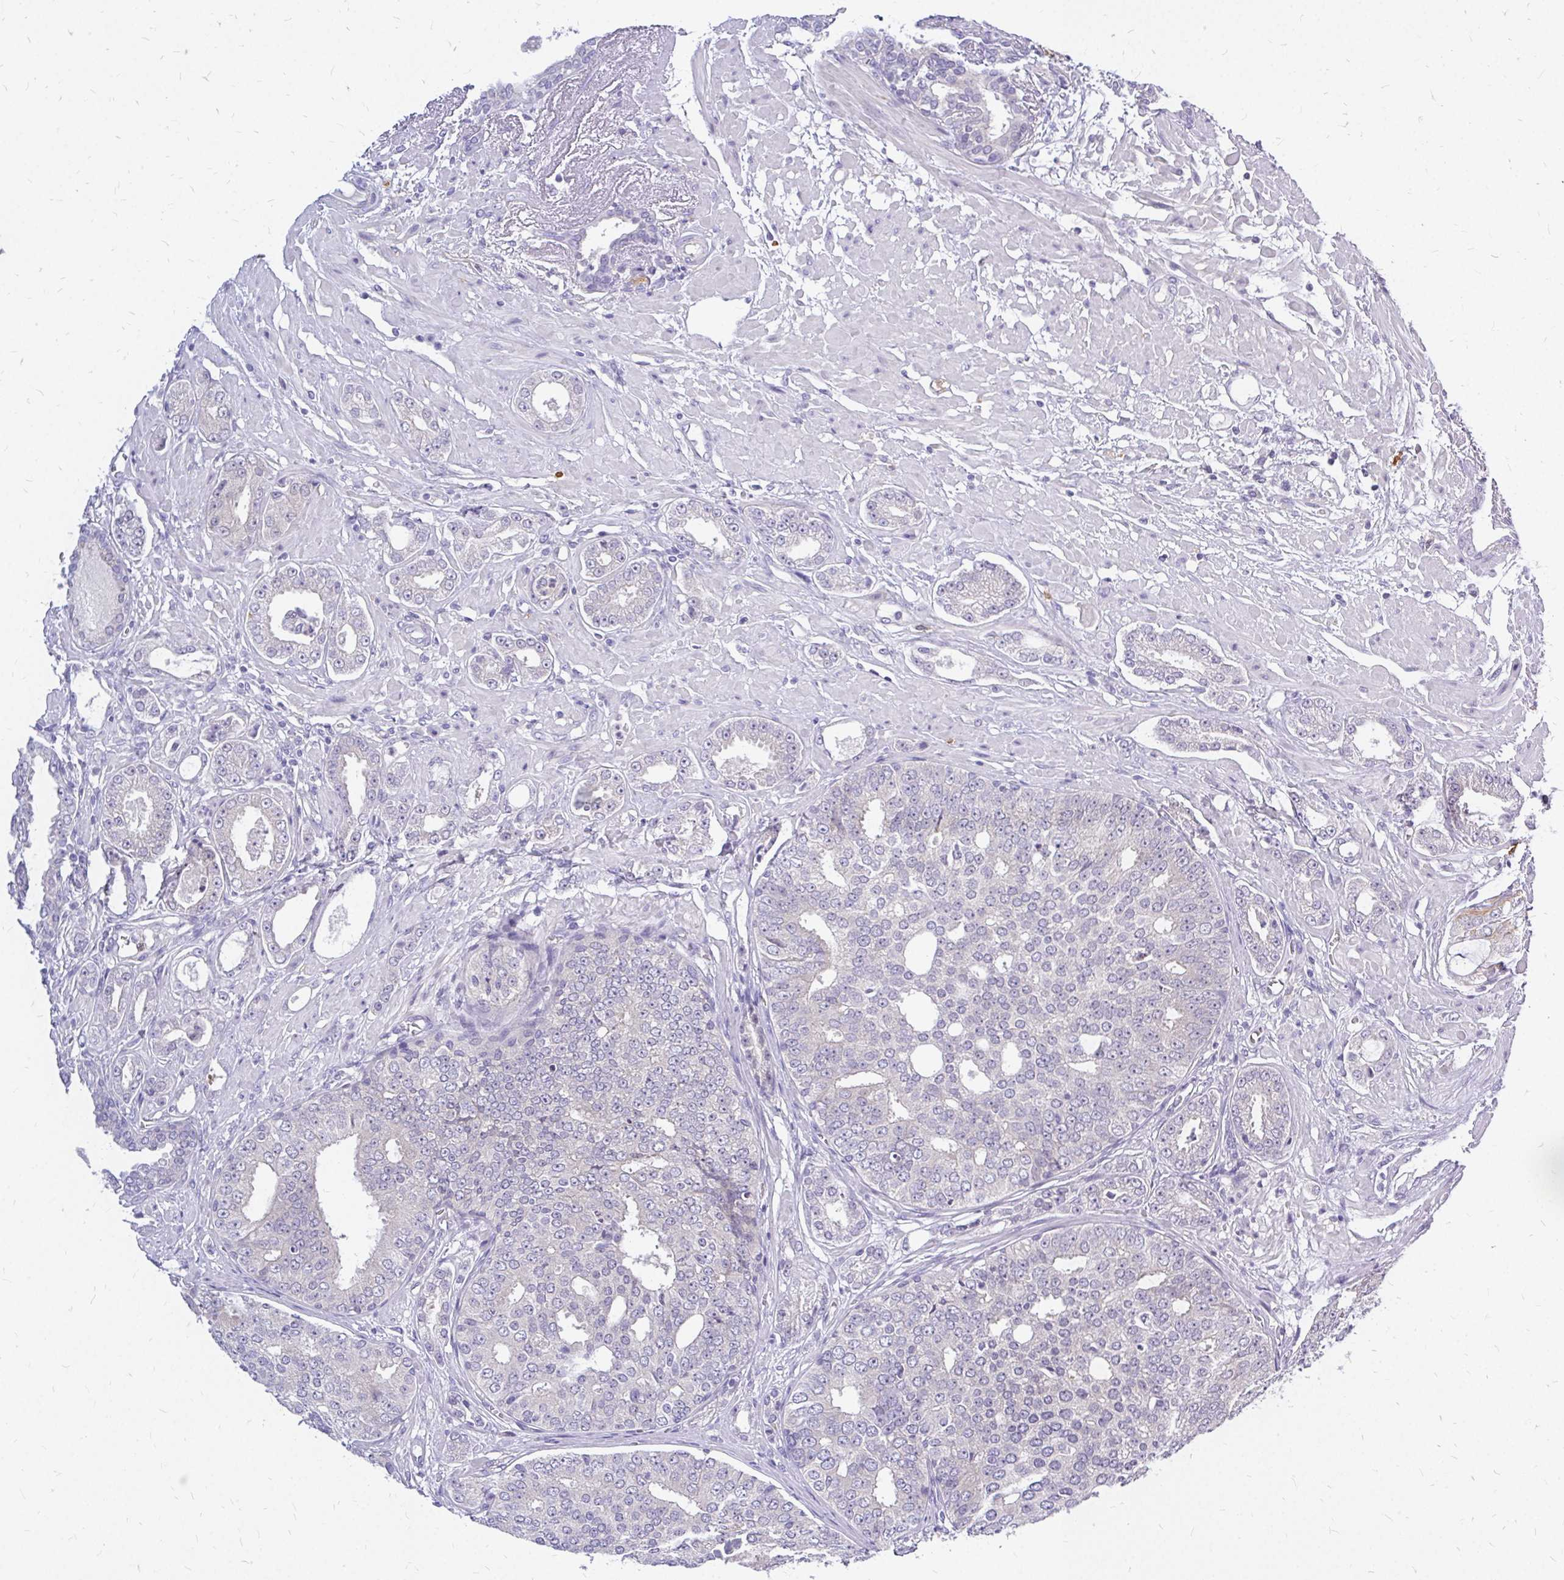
{"staining": {"intensity": "negative", "quantity": "none", "location": "none"}, "tissue": "prostate cancer", "cell_type": "Tumor cells", "image_type": "cancer", "snomed": [{"axis": "morphology", "description": "Adenocarcinoma, High grade"}, {"axis": "topography", "description": "Prostate"}], "caption": "IHC image of human prostate cancer (high-grade adenocarcinoma) stained for a protein (brown), which reveals no expression in tumor cells.", "gene": "MAP1LC3A", "patient": {"sex": "male", "age": 71}}